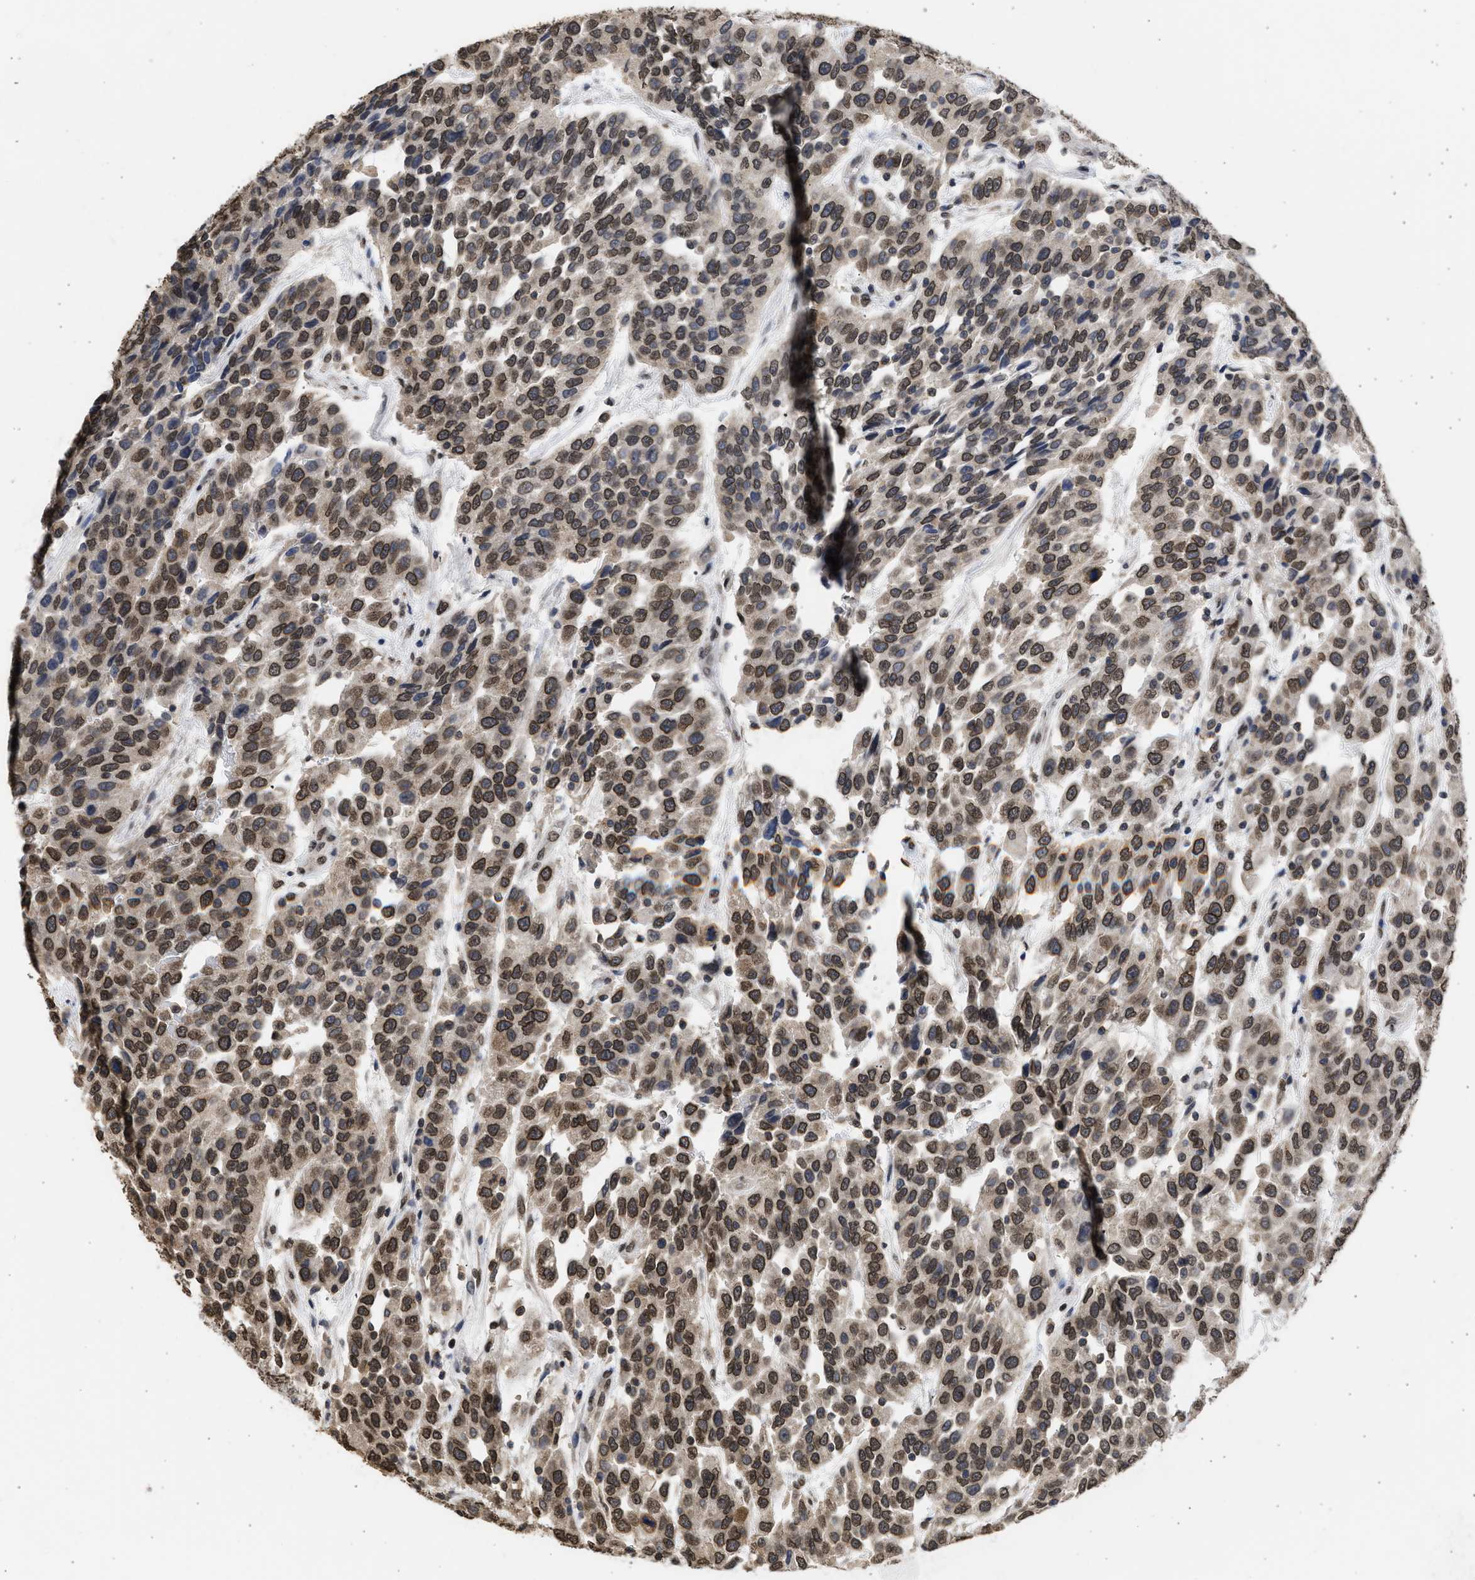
{"staining": {"intensity": "moderate", "quantity": ">75%", "location": "cytoplasmic/membranous,nuclear"}, "tissue": "urothelial cancer", "cell_type": "Tumor cells", "image_type": "cancer", "snomed": [{"axis": "morphology", "description": "Urothelial carcinoma, High grade"}, {"axis": "topography", "description": "Urinary bladder"}], "caption": "Protein analysis of urothelial carcinoma (high-grade) tissue displays moderate cytoplasmic/membranous and nuclear positivity in about >75% of tumor cells.", "gene": "NUP35", "patient": {"sex": "female", "age": 80}}